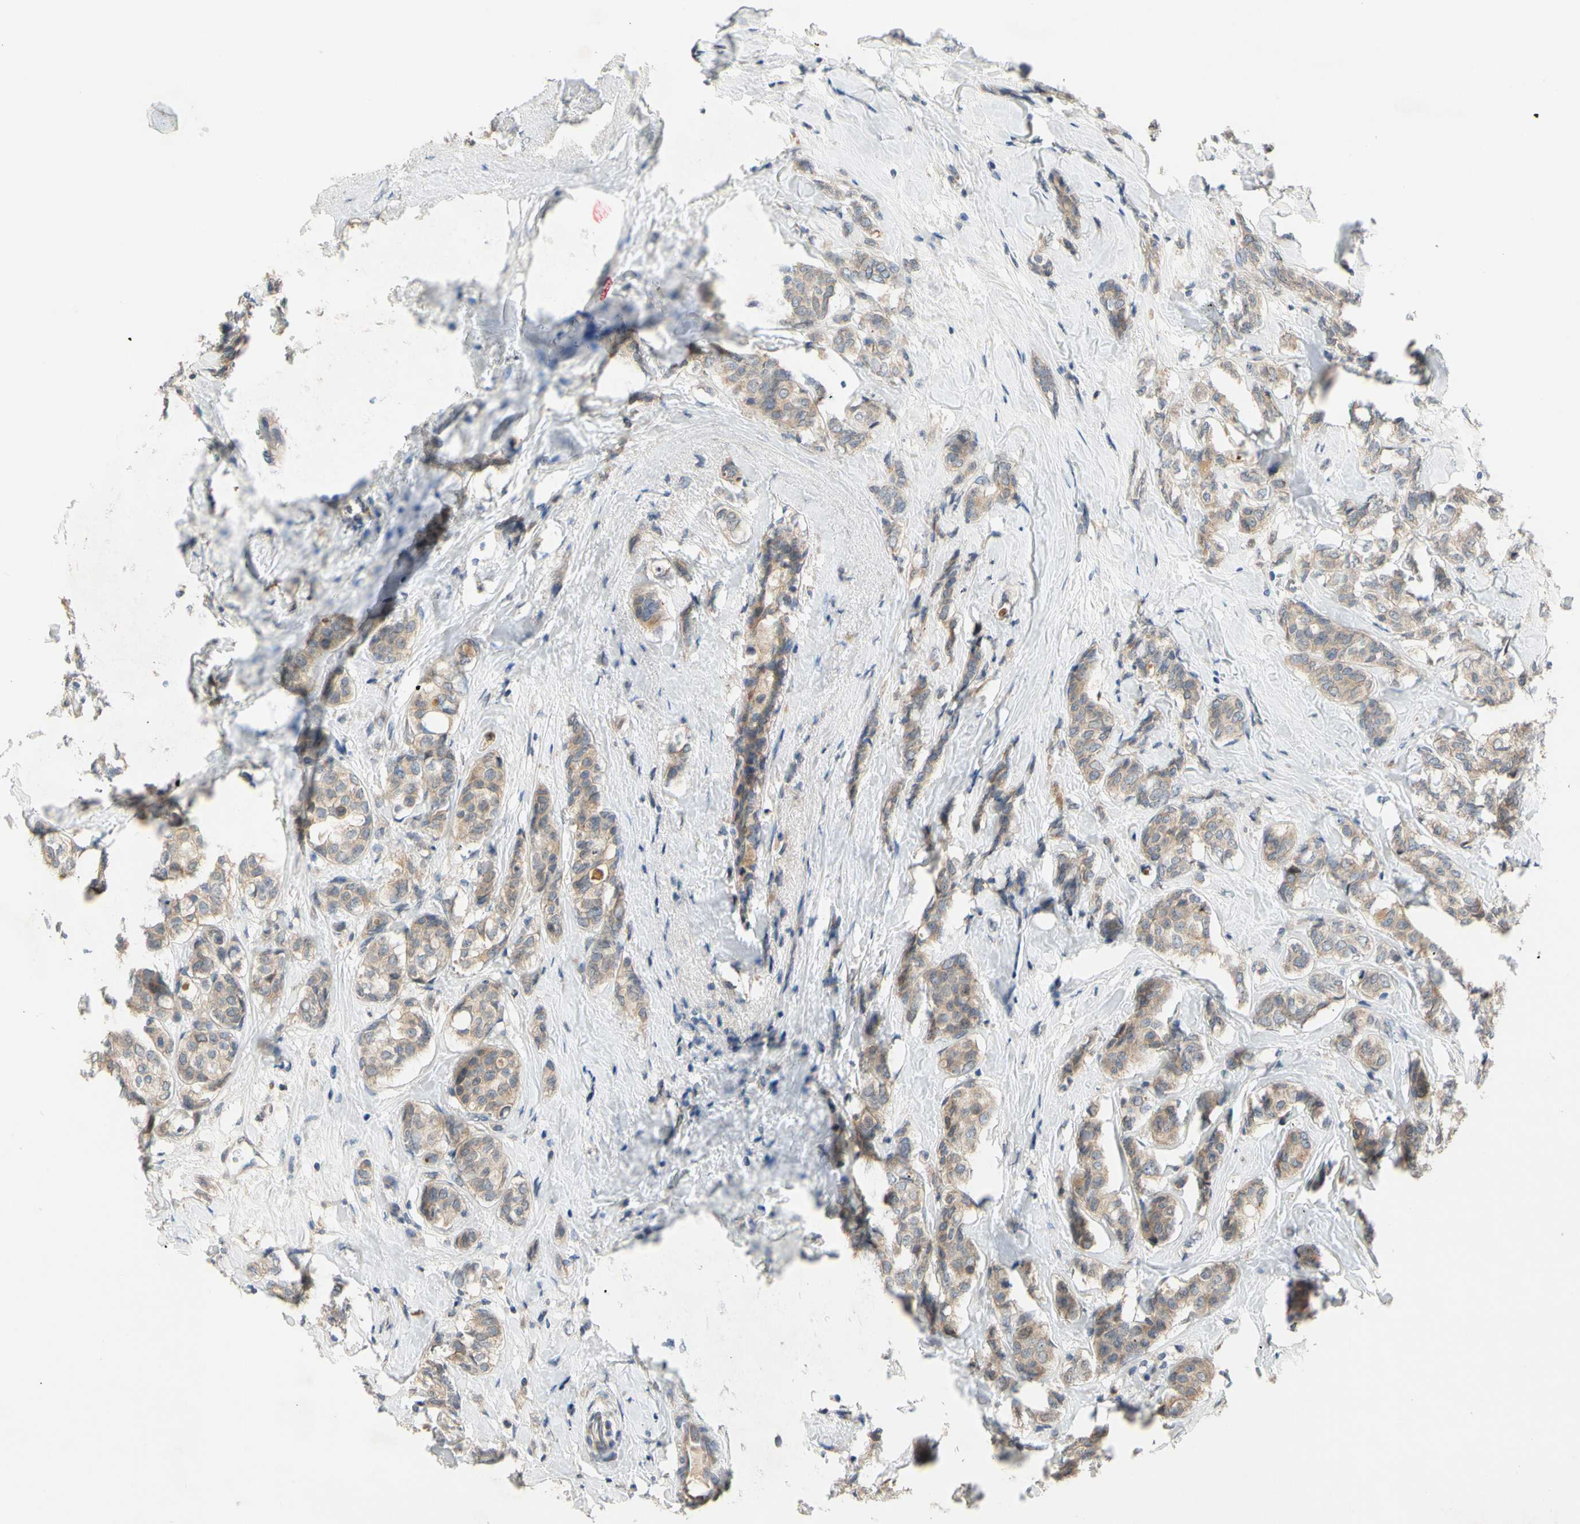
{"staining": {"intensity": "moderate", "quantity": ">75%", "location": "cytoplasmic/membranous"}, "tissue": "breast cancer", "cell_type": "Tumor cells", "image_type": "cancer", "snomed": [{"axis": "morphology", "description": "Lobular carcinoma"}, {"axis": "topography", "description": "Breast"}], "caption": "Human breast lobular carcinoma stained with a protein marker demonstrates moderate staining in tumor cells.", "gene": "MBTPS2", "patient": {"sex": "female", "age": 60}}